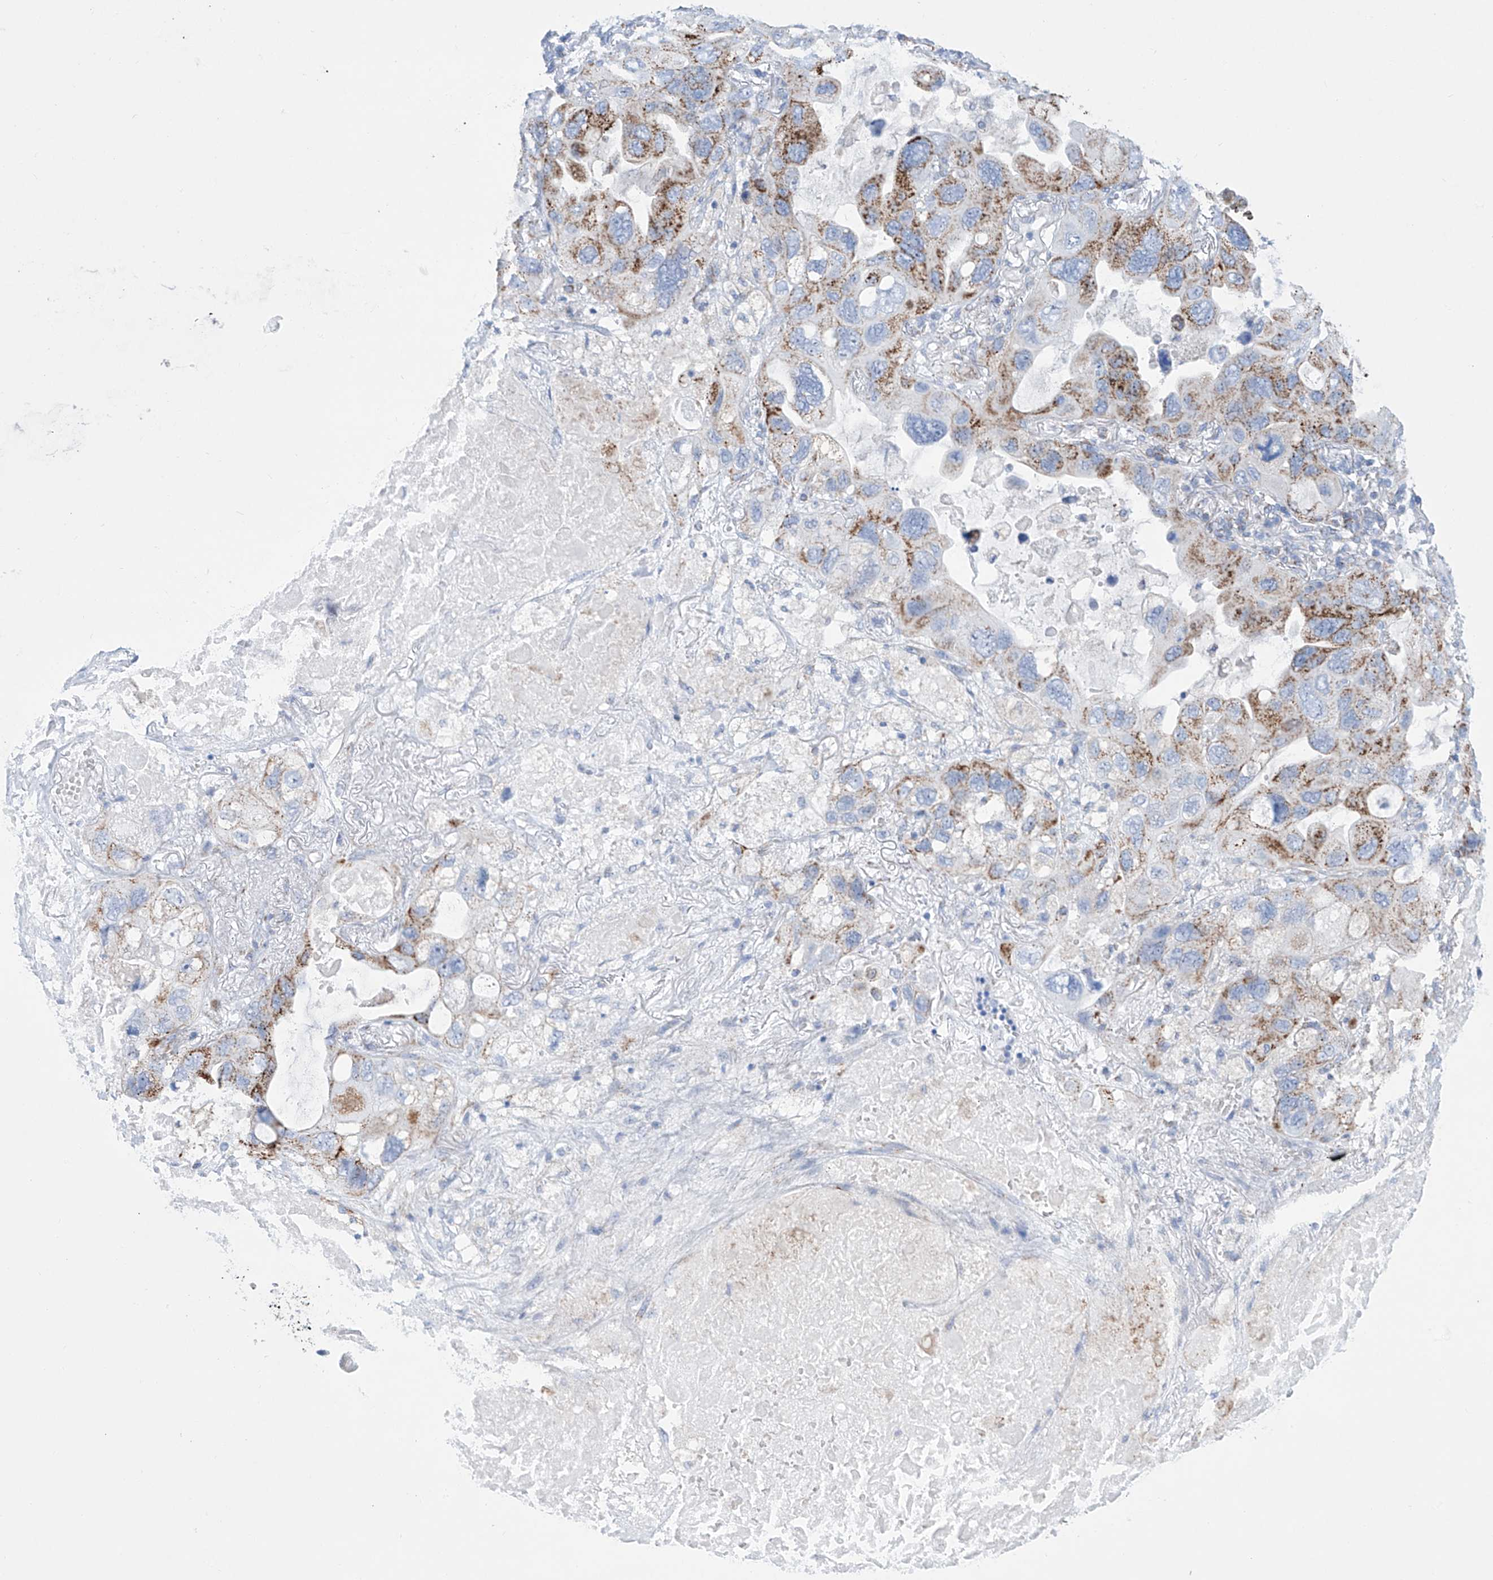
{"staining": {"intensity": "moderate", "quantity": "25%-75%", "location": "cytoplasmic/membranous"}, "tissue": "lung cancer", "cell_type": "Tumor cells", "image_type": "cancer", "snomed": [{"axis": "morphology", "description": "Squamous cell carcinoma, NOS"}, {"axis": "topography", "description": "Lung"}], "caption": "Protein expression analysis of lung cancer (squamous cell carcinoma) demonstrates moderate cytoplasmic/membranous staining in about 25%-75% of tumor cells. The staining is performed using DAB (3,3'-diaminobenzidine) brown chromogen to label protein expression. The nuclei are counter-stained blue using hematoxylin.", "gene": "ALDH6A1", "patient": {"sex": "female", "age": 73}}